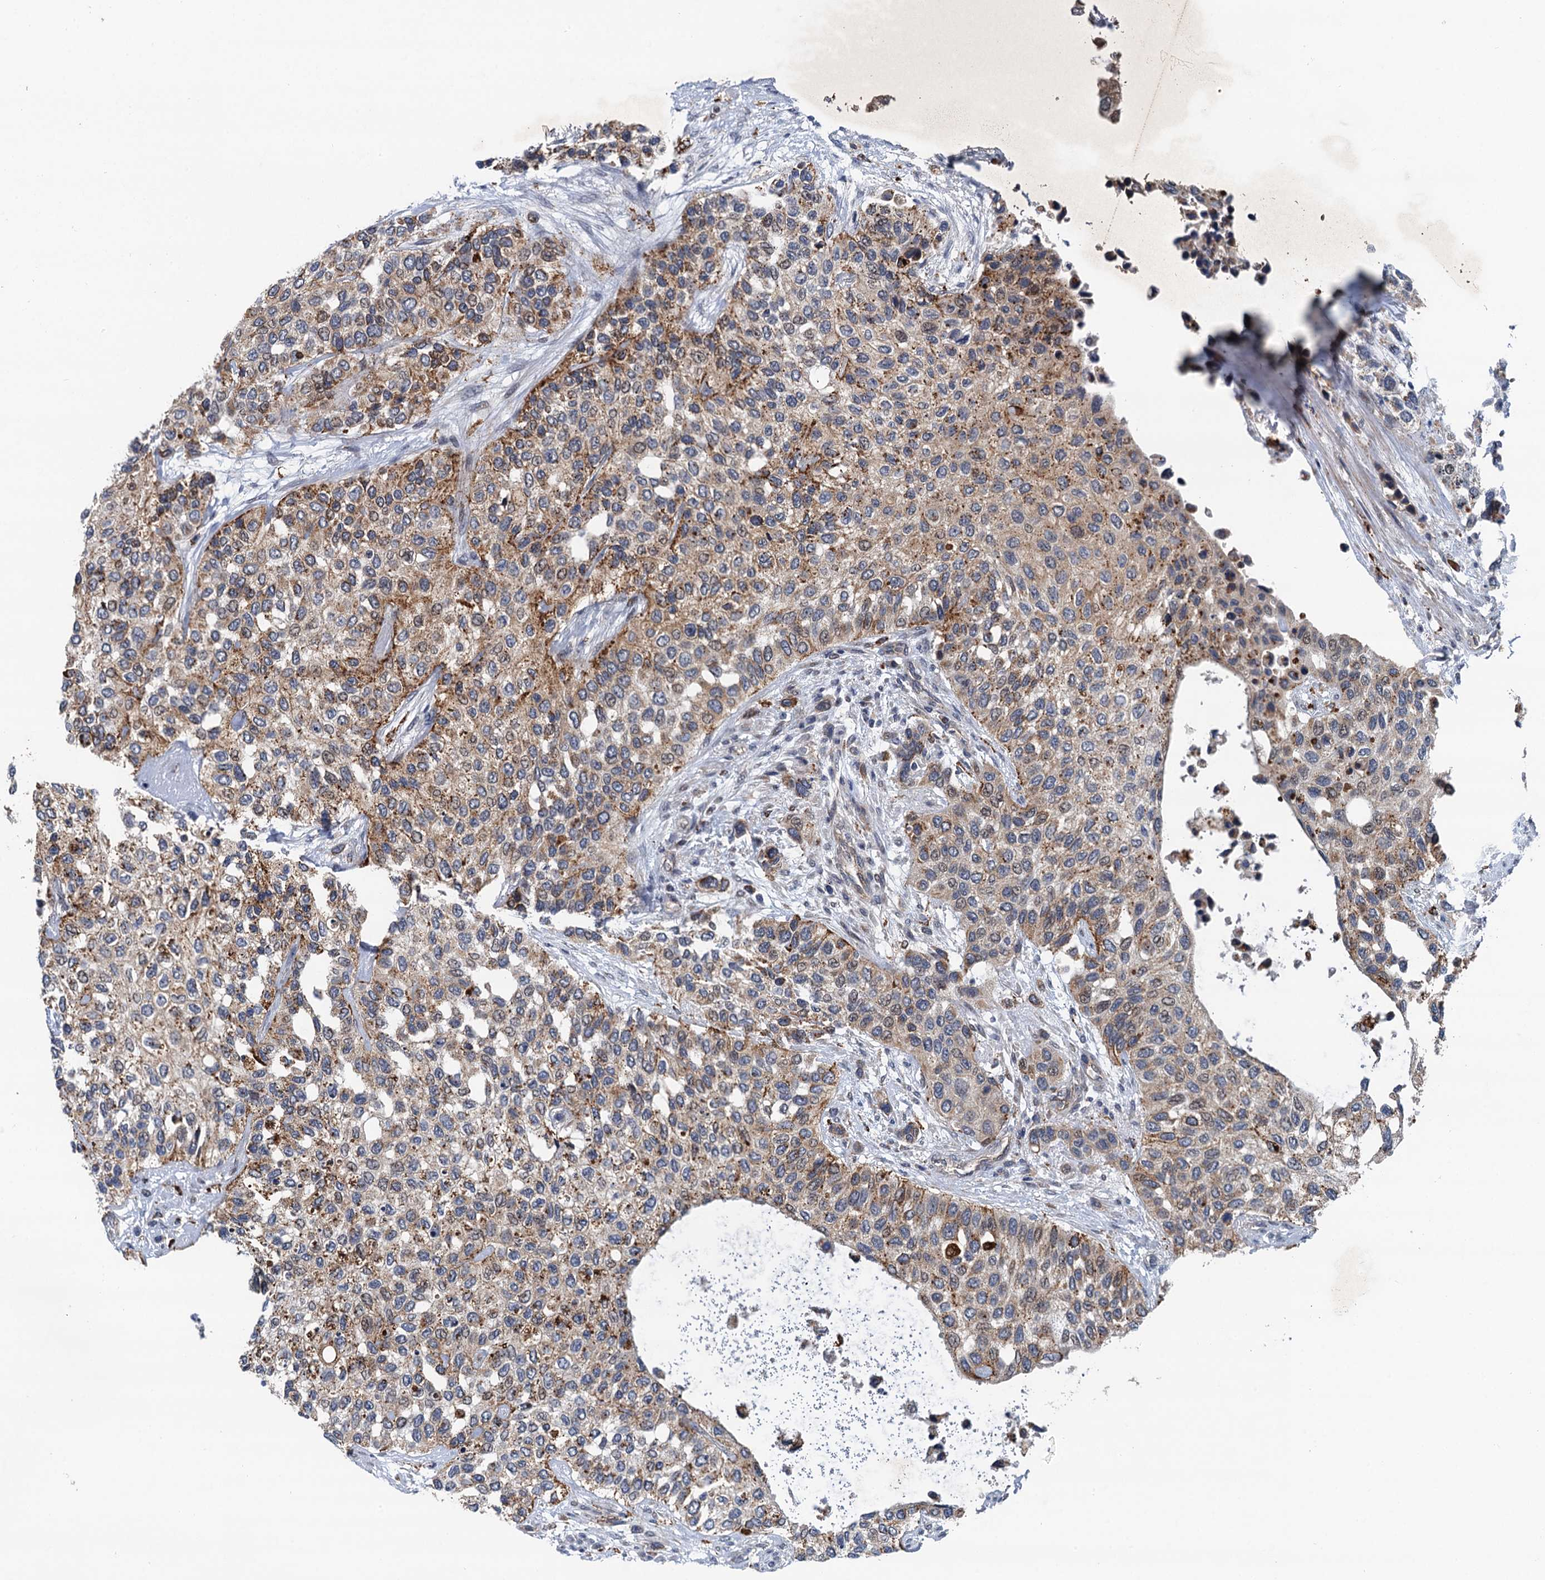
{"staining": {"intensity": "moderate", "quantity": "<25%", "location": "cytoplasmic/membranous"}, "tissue": "urothelial cancer", "cell_type": "Tumor cells", "image_type": "cancer", "snomed": [{"axis": "morphology", "description": "Normal tissue, NOS"}, {"axis": "morphology", "description": "Urothelial carcinoma, High grade"}, {"axis": "topography", "description": "Vascular tissue"}, {"axis": "topography", "description": "Urinary bladder"}], "caption": "The photomicrograph displays a brown stain indicating the presence of a protein in the cytoplasmic/membranous of tumor cells in urothelial cancer. (DAB IHC, brown staining for protein, blue staining for nuclei).", "gene": "NLRP10", "patient": {"sex": "female", "age": 56}}